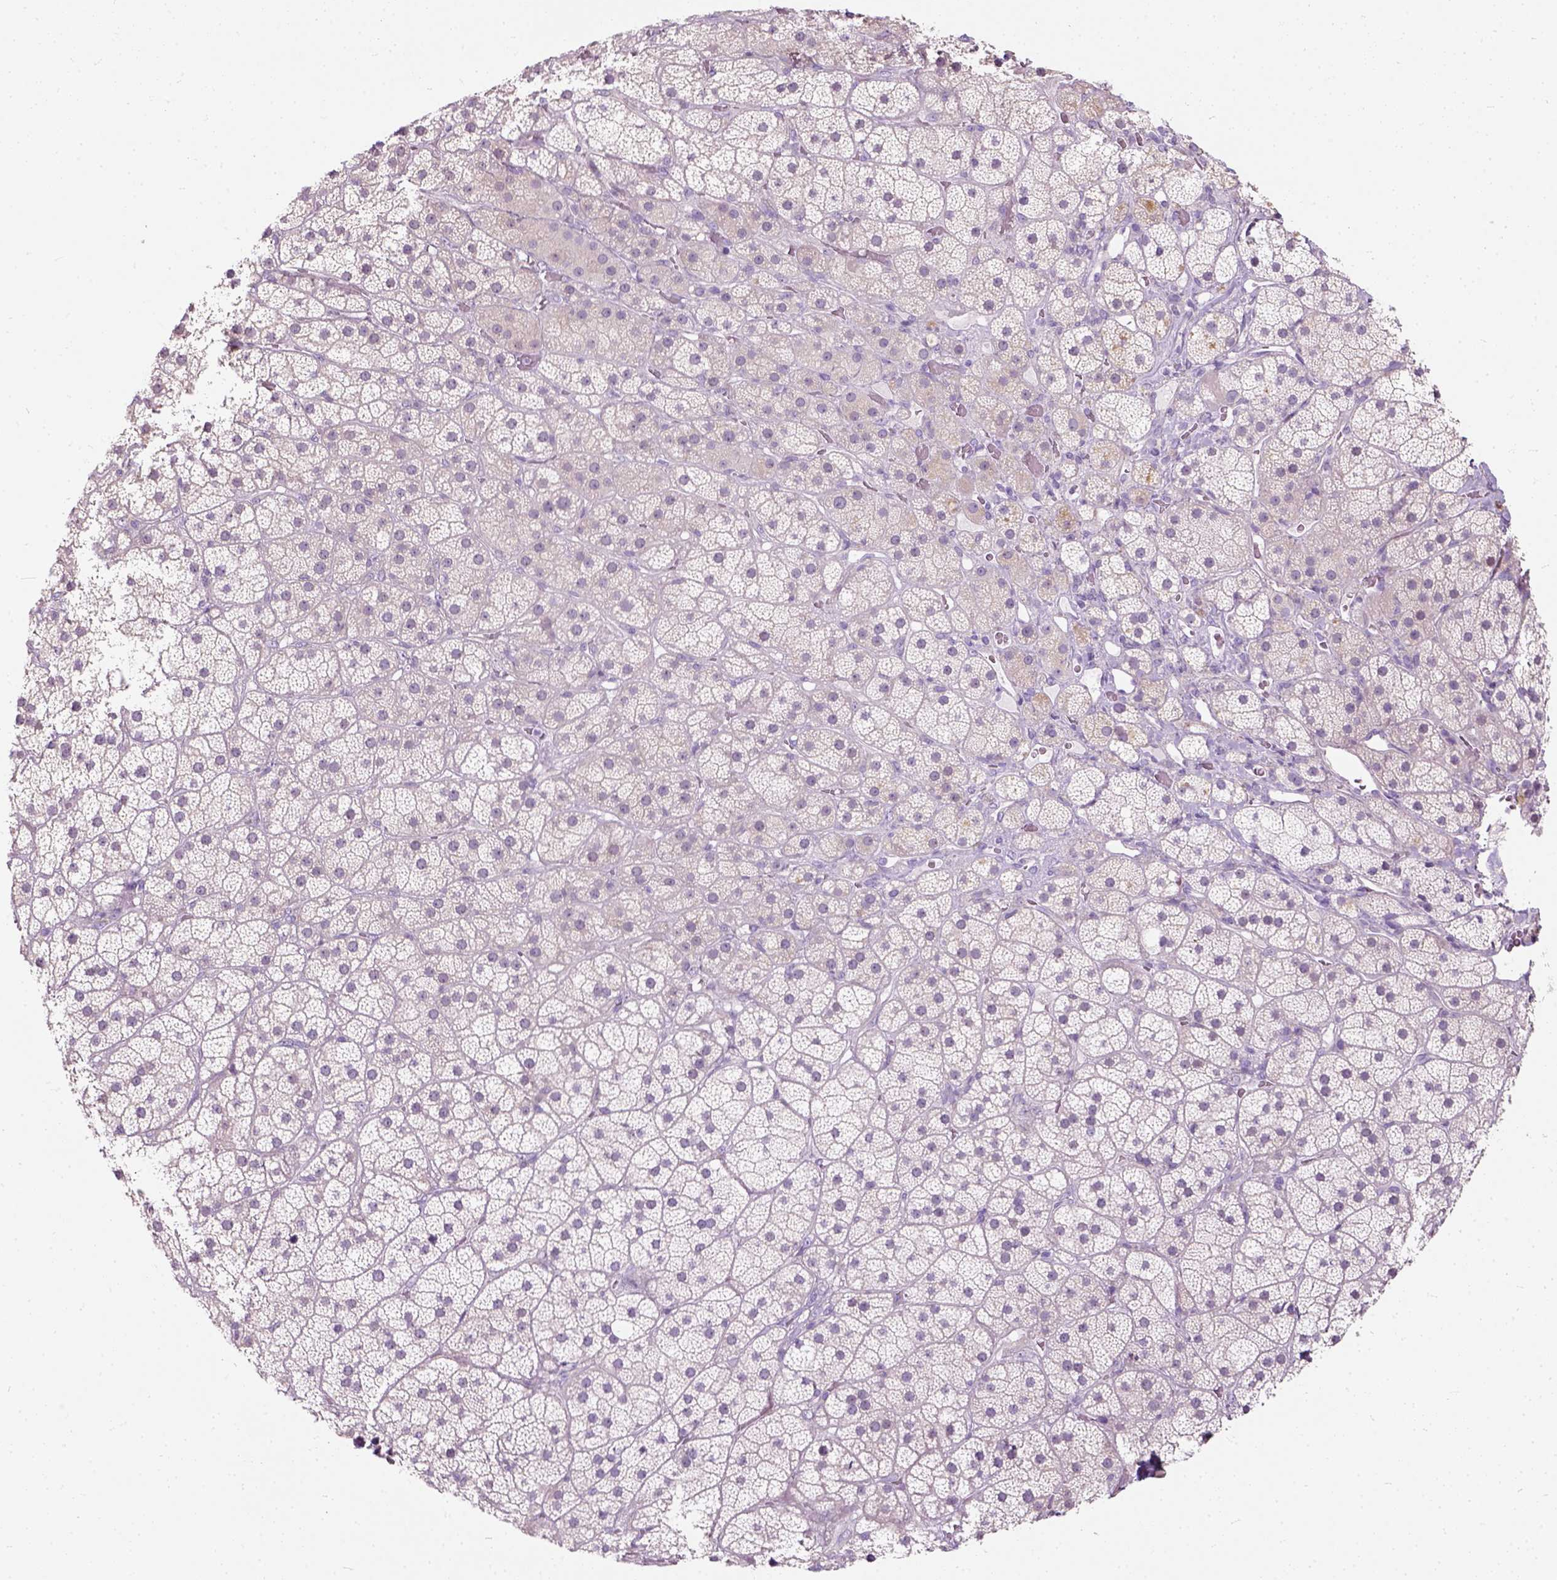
{"staining": {"intensity": "negative", "quantity": "none", "location": "none"}, "tissue": "adrenal gland", "cell_type": "Glandular cells", "image_type": "normal", "snomed": [{"axis": "morphology", "description": "Normal tissue, NOS"}, {"axis": "topography", "description": "Adrenal gland"}], "caption": "Glandular cells show no significant protein expression in normal adrenal gland.", "gene": "TRIM72", "patient": {"sex": "male", "age": 57}}